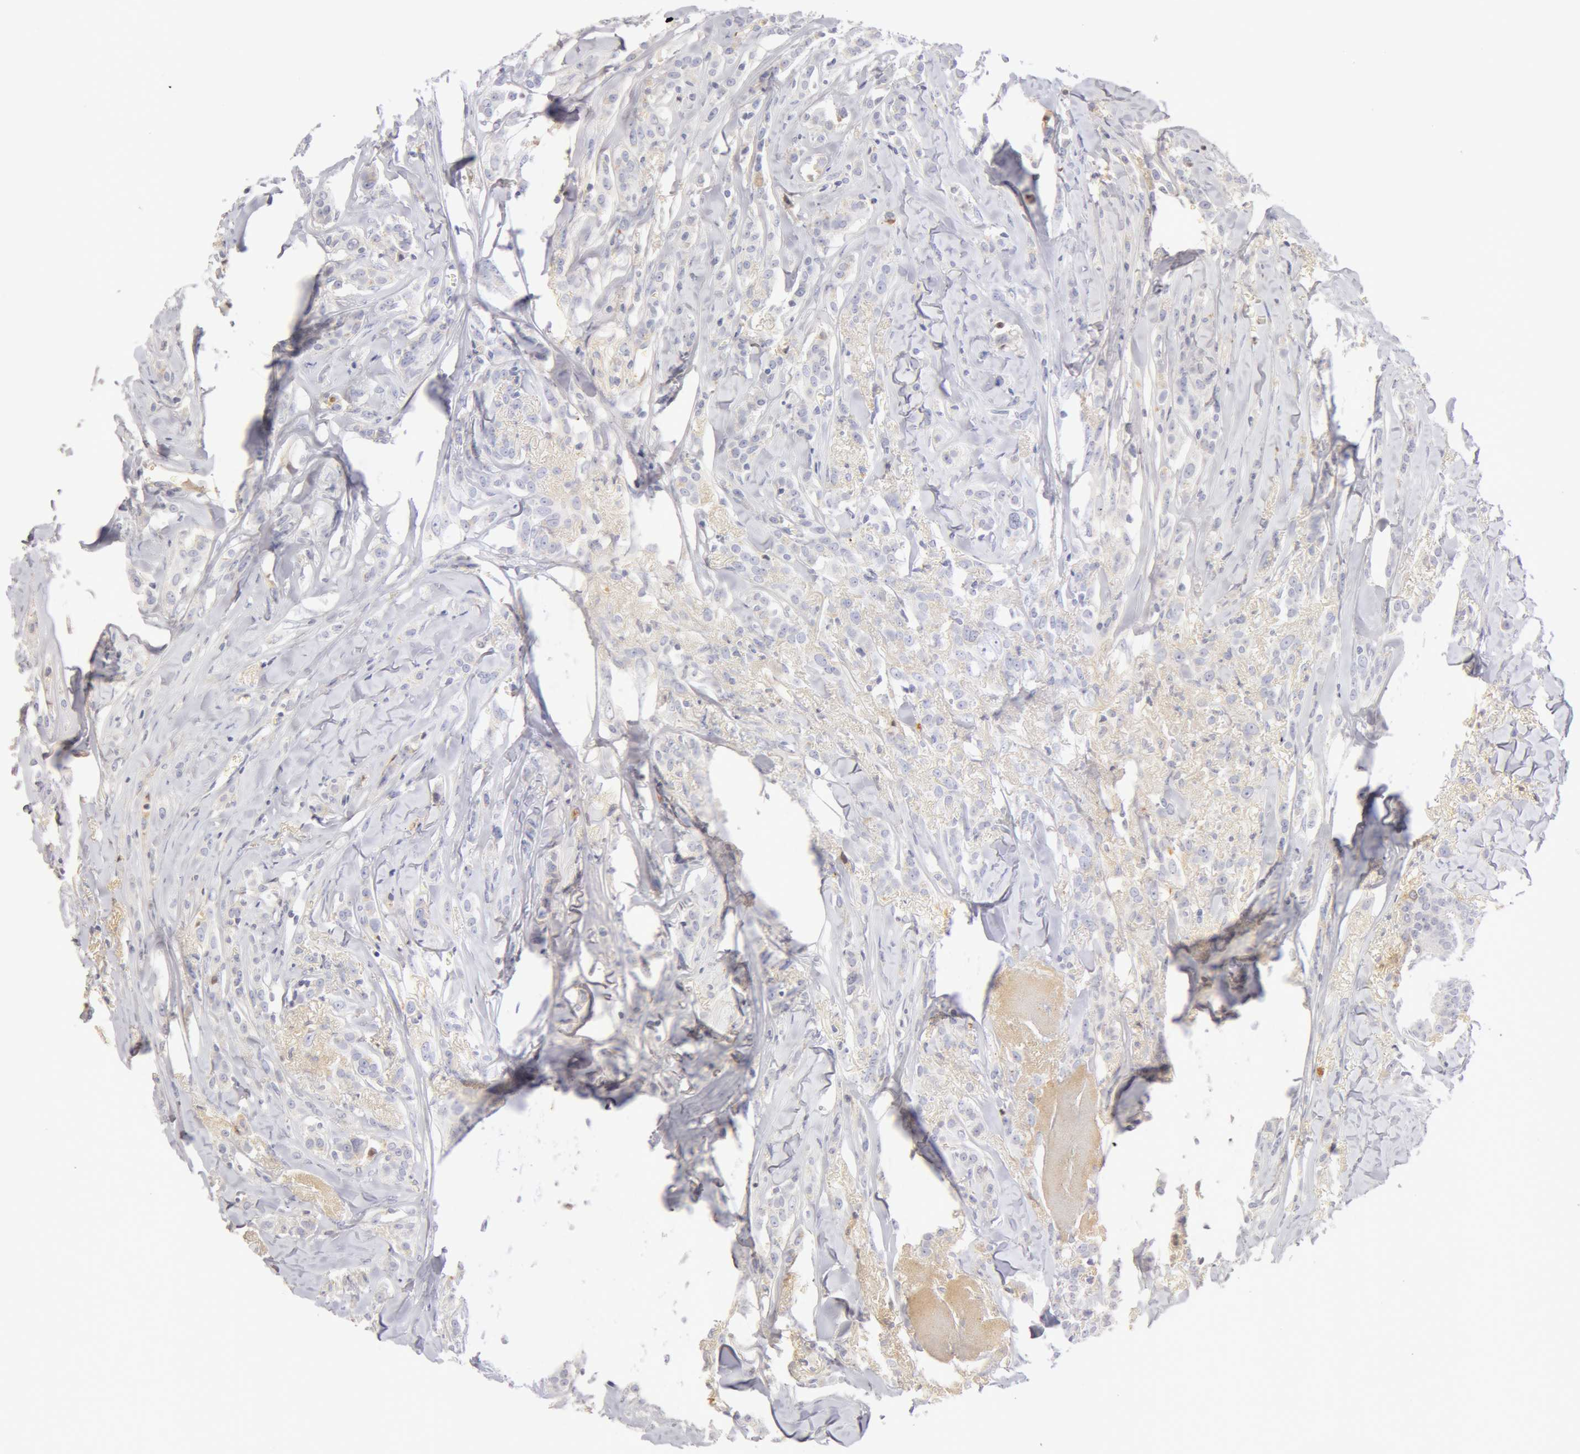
{"staining": {"intensity": "negative", "quantity": "none", "location": "none"}, "tissue": "breast cancer", "cell_type": "Tumor cells", "image_type": "cancer", "snomed": [{"axis": "morphology", "description": "Lobular carcinoma"}, {"axis": "topography", "description": "Breast"}], "caption": "An IHC histopathology image of lobular carcinoma (breast) is shown. There is no staining in tumor cells of lobular carcinoma (breast).", "gene": "GC", "patient": {"sex": "female", "age": 57}}